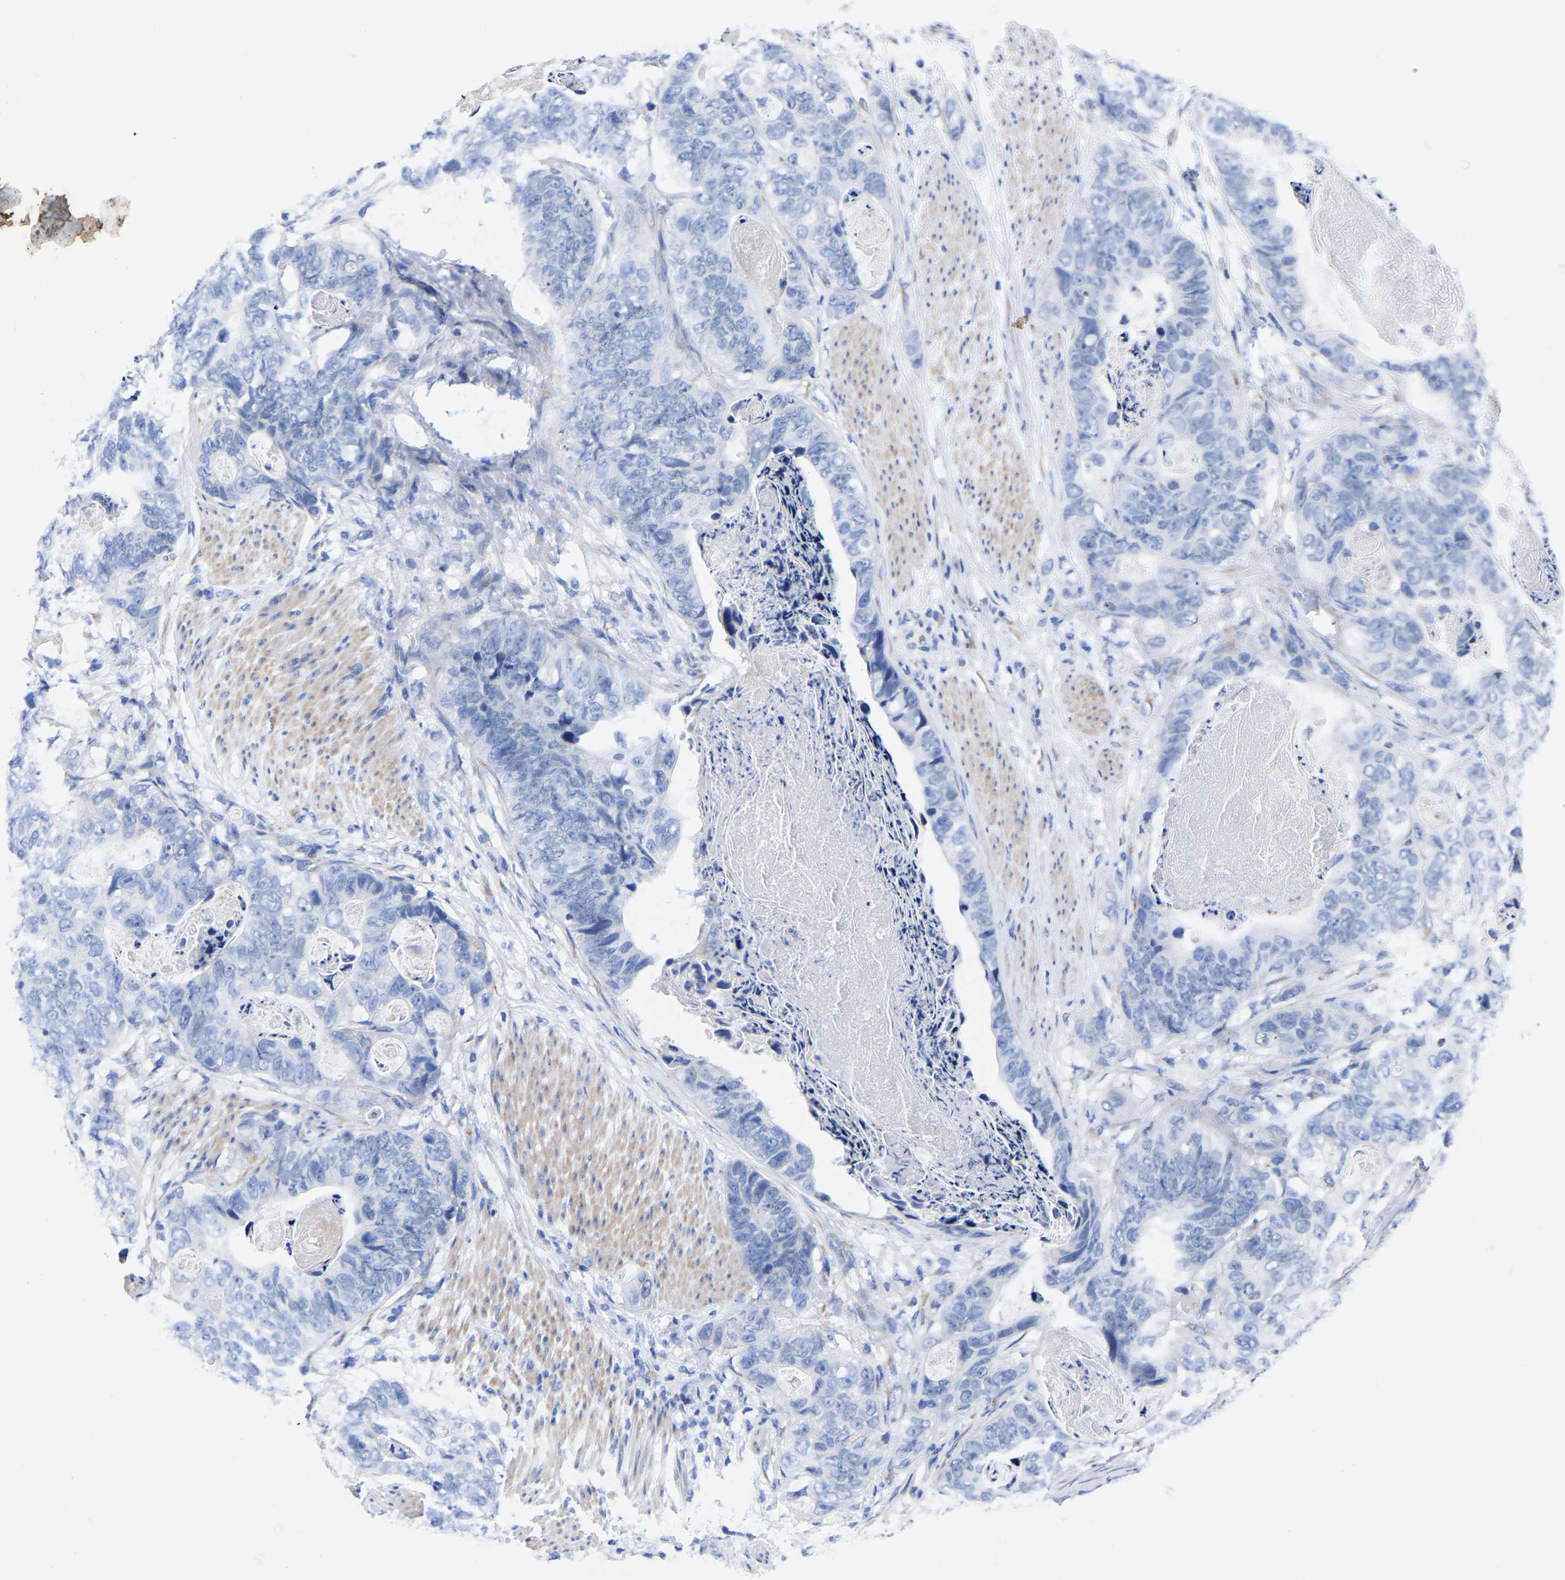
{"staining": {"intensity": "negative", "quantity": "none", "location": "none"}, "tissue": "stomach cancer", "cell_type": "Tumor cells", "image_type": "cancer", "snomed": [{"axis": "morphology", "description": "Adenocarcinoma, NOS"}, {"axis": "topography", "description": "Stomach"}], "caption": "Immunohistochemical staining of human stomach adenocarcinoma exhibits no significant staining in tumor cells. (Brightfield microscopy of DAB immunohistochemistry at high magnification).", "gene": "GDF3", "patient": {"sex": "female", "age": 89}}